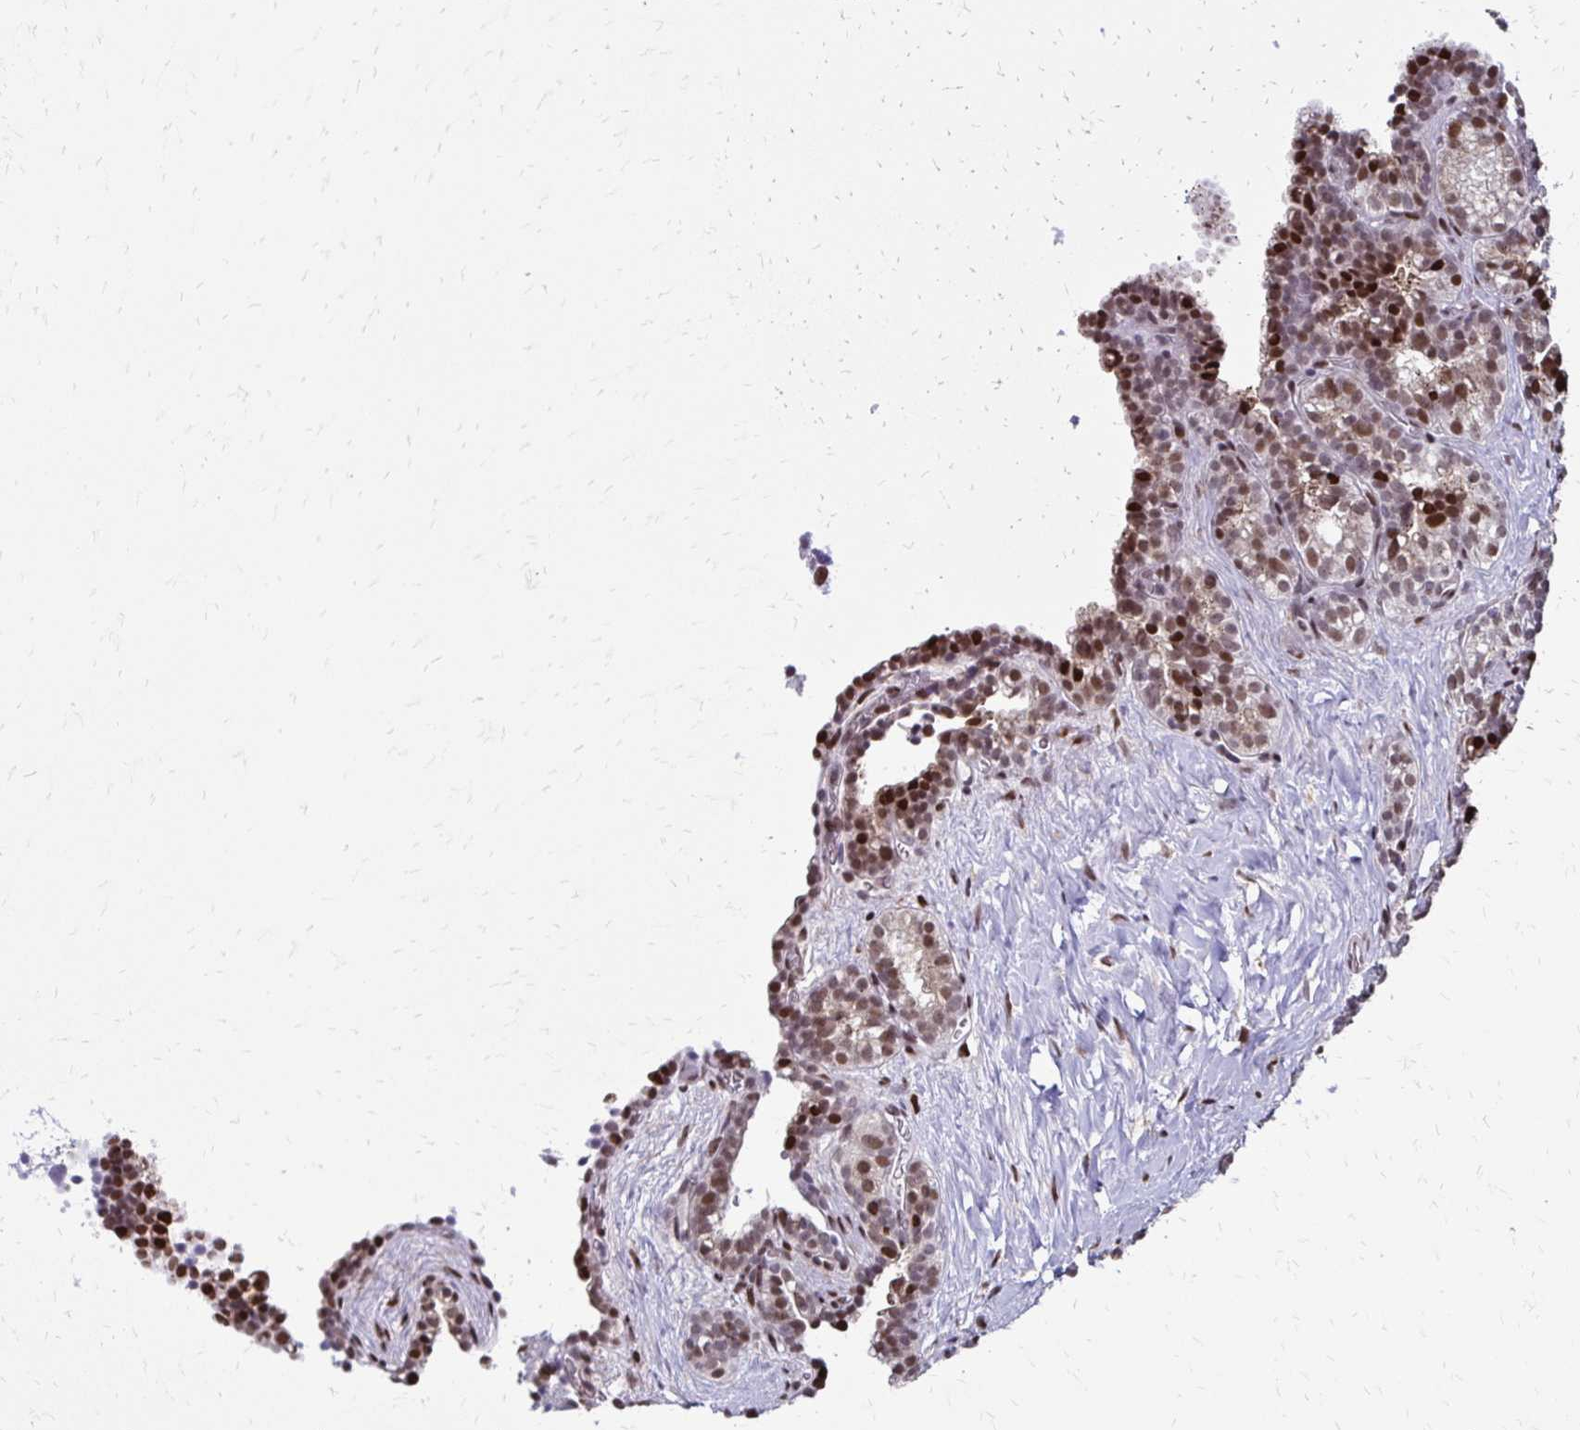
{"staining": {"intensity": "moderate", "quantity": "25%-75%", "location": "nuclear"}, "tissue": "seminal vesicle", "cell_type": "Glandular cells", "image_type": "normal", "snomed": [{"axis": "morphology", "description": "Normal tissue, NOS"}, {"axis": "topography", "description": "Seminal veicle"}], "caption": "Moderate nuclear staining is appreciated in about 25%-75% of glandular cells in benign seminal vesicle.", "gene": "TOB1", "patient": {"sex": "male", "age": 47}}